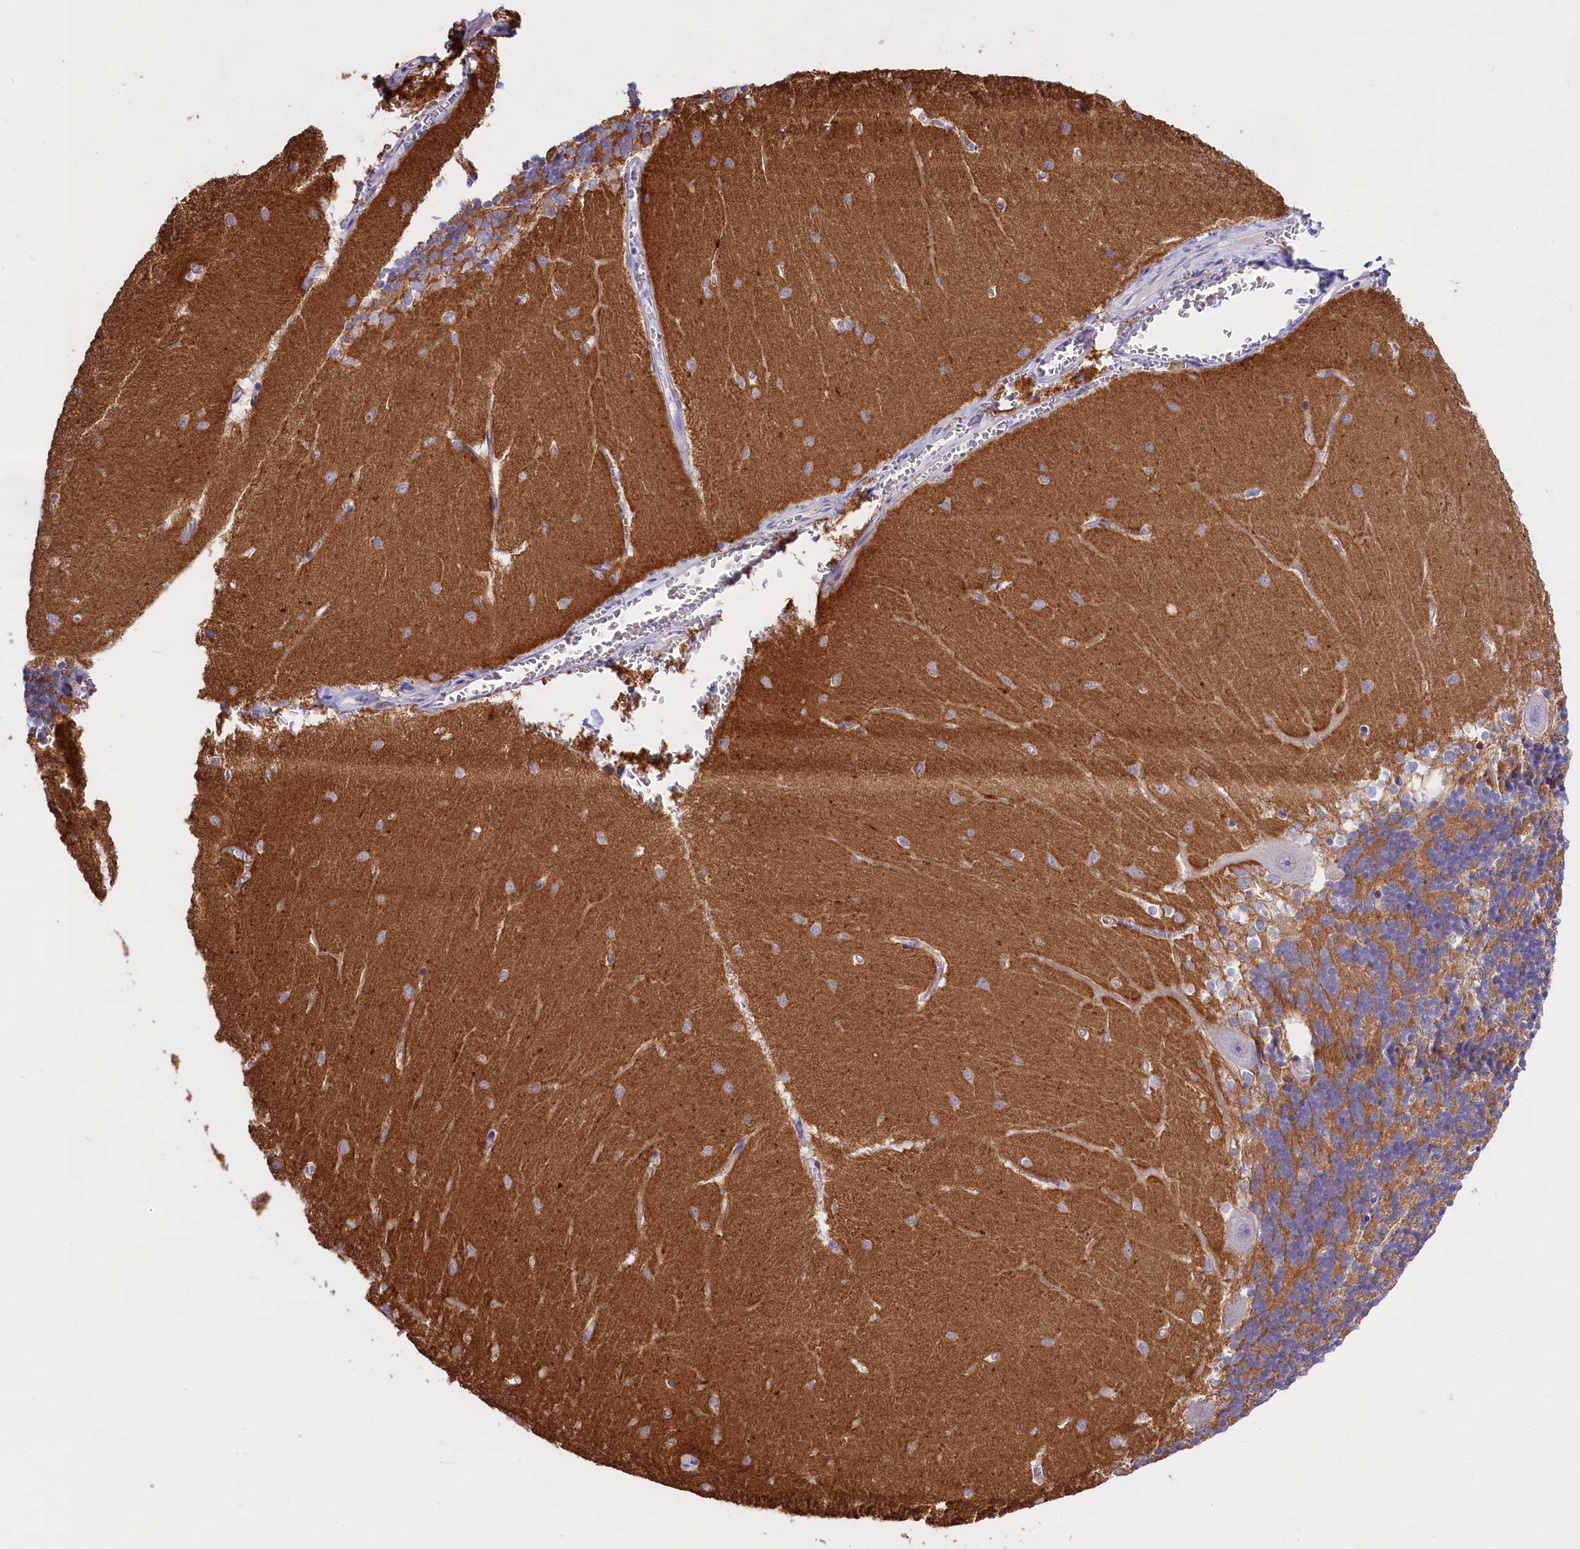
{"staining": {"intensity": "negative", "quantity": "none", "location": "none"}, "tissue": "cerebellum", "cell_type": "Cells in granular layer", "image_type": "normal", "snomed": [{"axis": "morphology", "description": "Normal tissue, NOS"}, {"axis": "topography", "description": "Cerebellum"}], "caption": "DAB immunohistochemical staining of benign human cerebellum demonstrates no significant positivity in cells in granular layer. (Immunohistochemistry (ihc), brightfield microscopy, high magnification).", "gene": "PPP1R13L", "patient": {"sex": "male", "age": 37}}